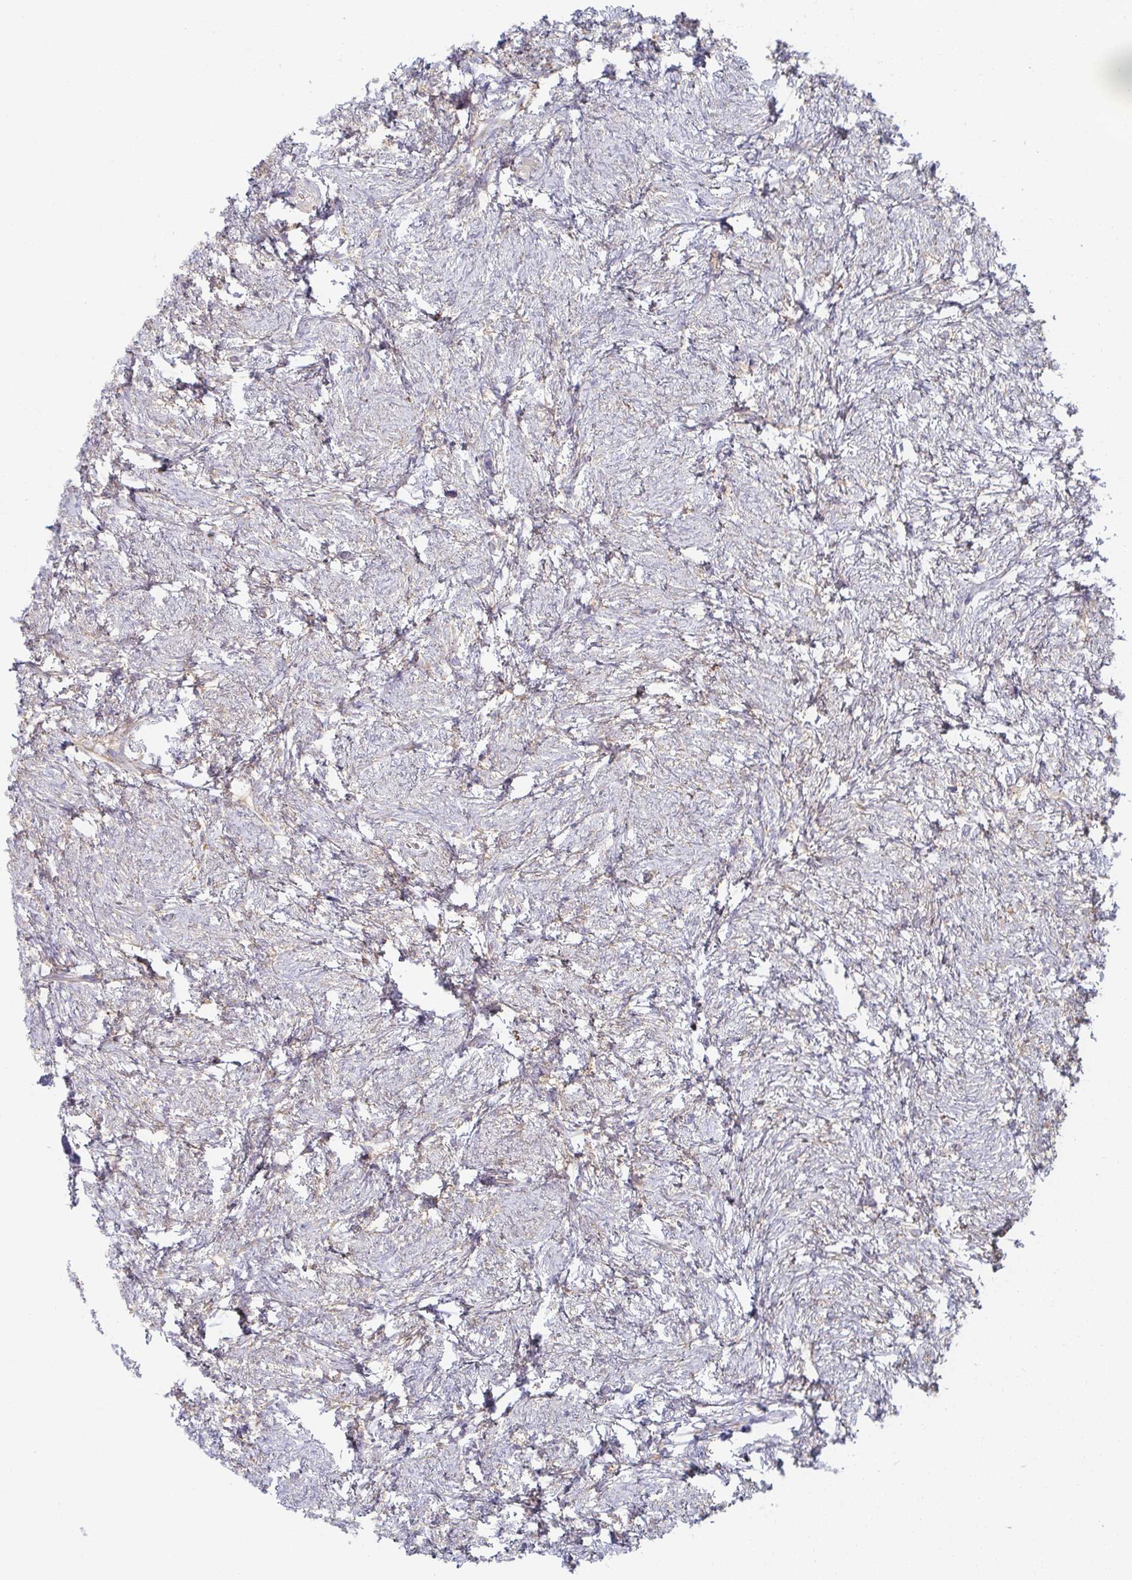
{"staining": {"intensity": "weak", "quantity": "<25%", "location": "cytoplasmic/membranous"}, "tissue": "ovary", "cell_type": "Ovarian stroma cells", "image_type": "normal", "snomed": [{"axis": "morphology", "description": "Normal tissue, NOS"}, {"axis": "topography", "description": "Ovary"}], "caption": "Benign ovary was stained to show a protein in brown. There is no significant positivity in ovarian stroma cells. (Brightfield microscopy of DAB immunohistochemistry at high magnification).", "gene": "AMPD2", "patient": {"sex": "female", "age": 41}}